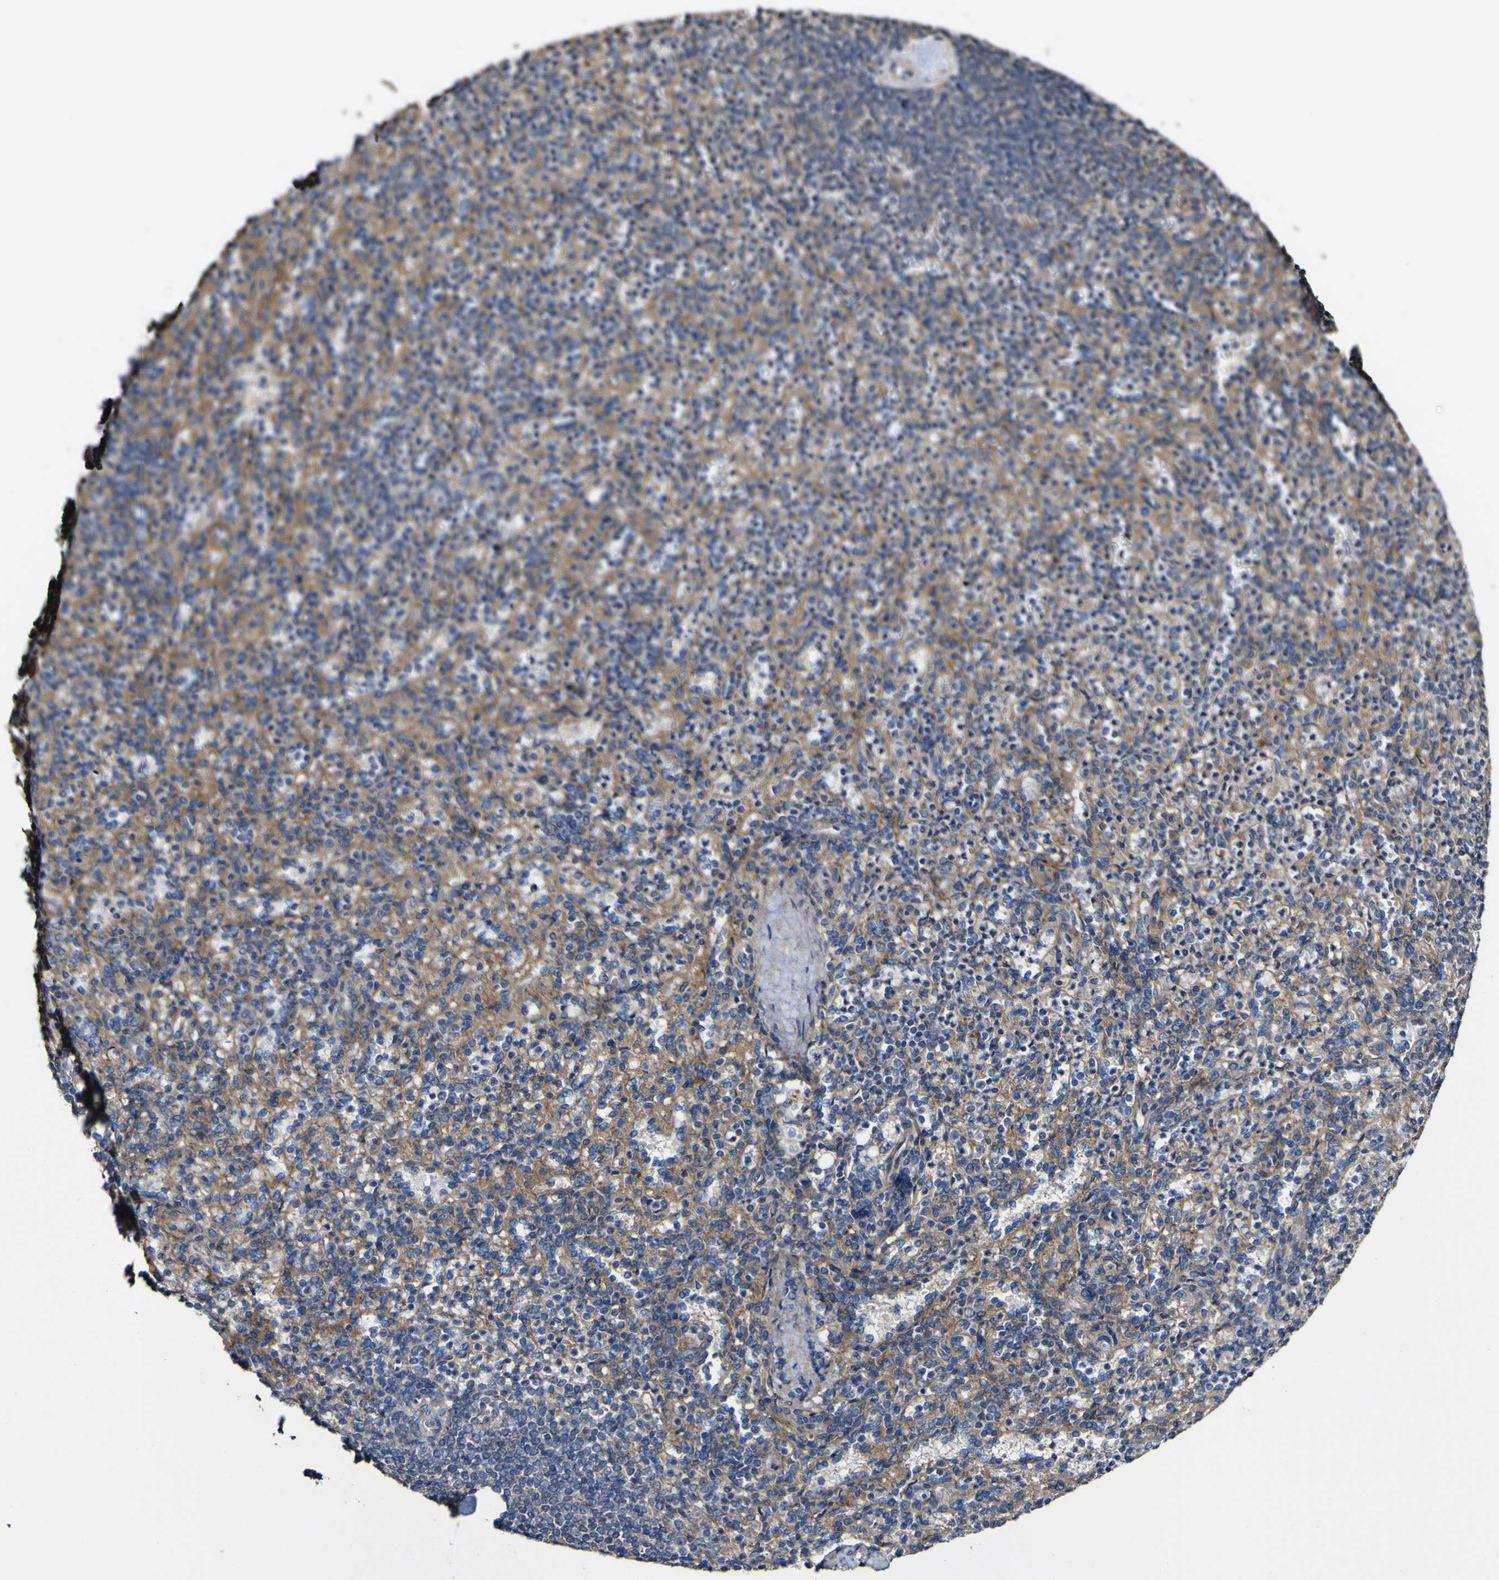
{"staining": {"intensity": "moderate", "quantity": ">75%", "location": "cytoplasmic/membranous"}, "tissue": "spleen", "cell_type": "Cells in red pulp", "image_type": "normal", "snomed": [{"axis": "morphology", "description": "Normal tissue, NOS"}, {"axis": "topography", "description": "Spleen"}], "caption": "Spleen stained with DAB (3,3'-diaminobenzidine) IHC exhibits medium levels of moderate cytoplasmic/membranous expression in about >75% of cells in red pulp.", "gene": "NAALADL2", "patient": {"sex": "female", "age": 74}}